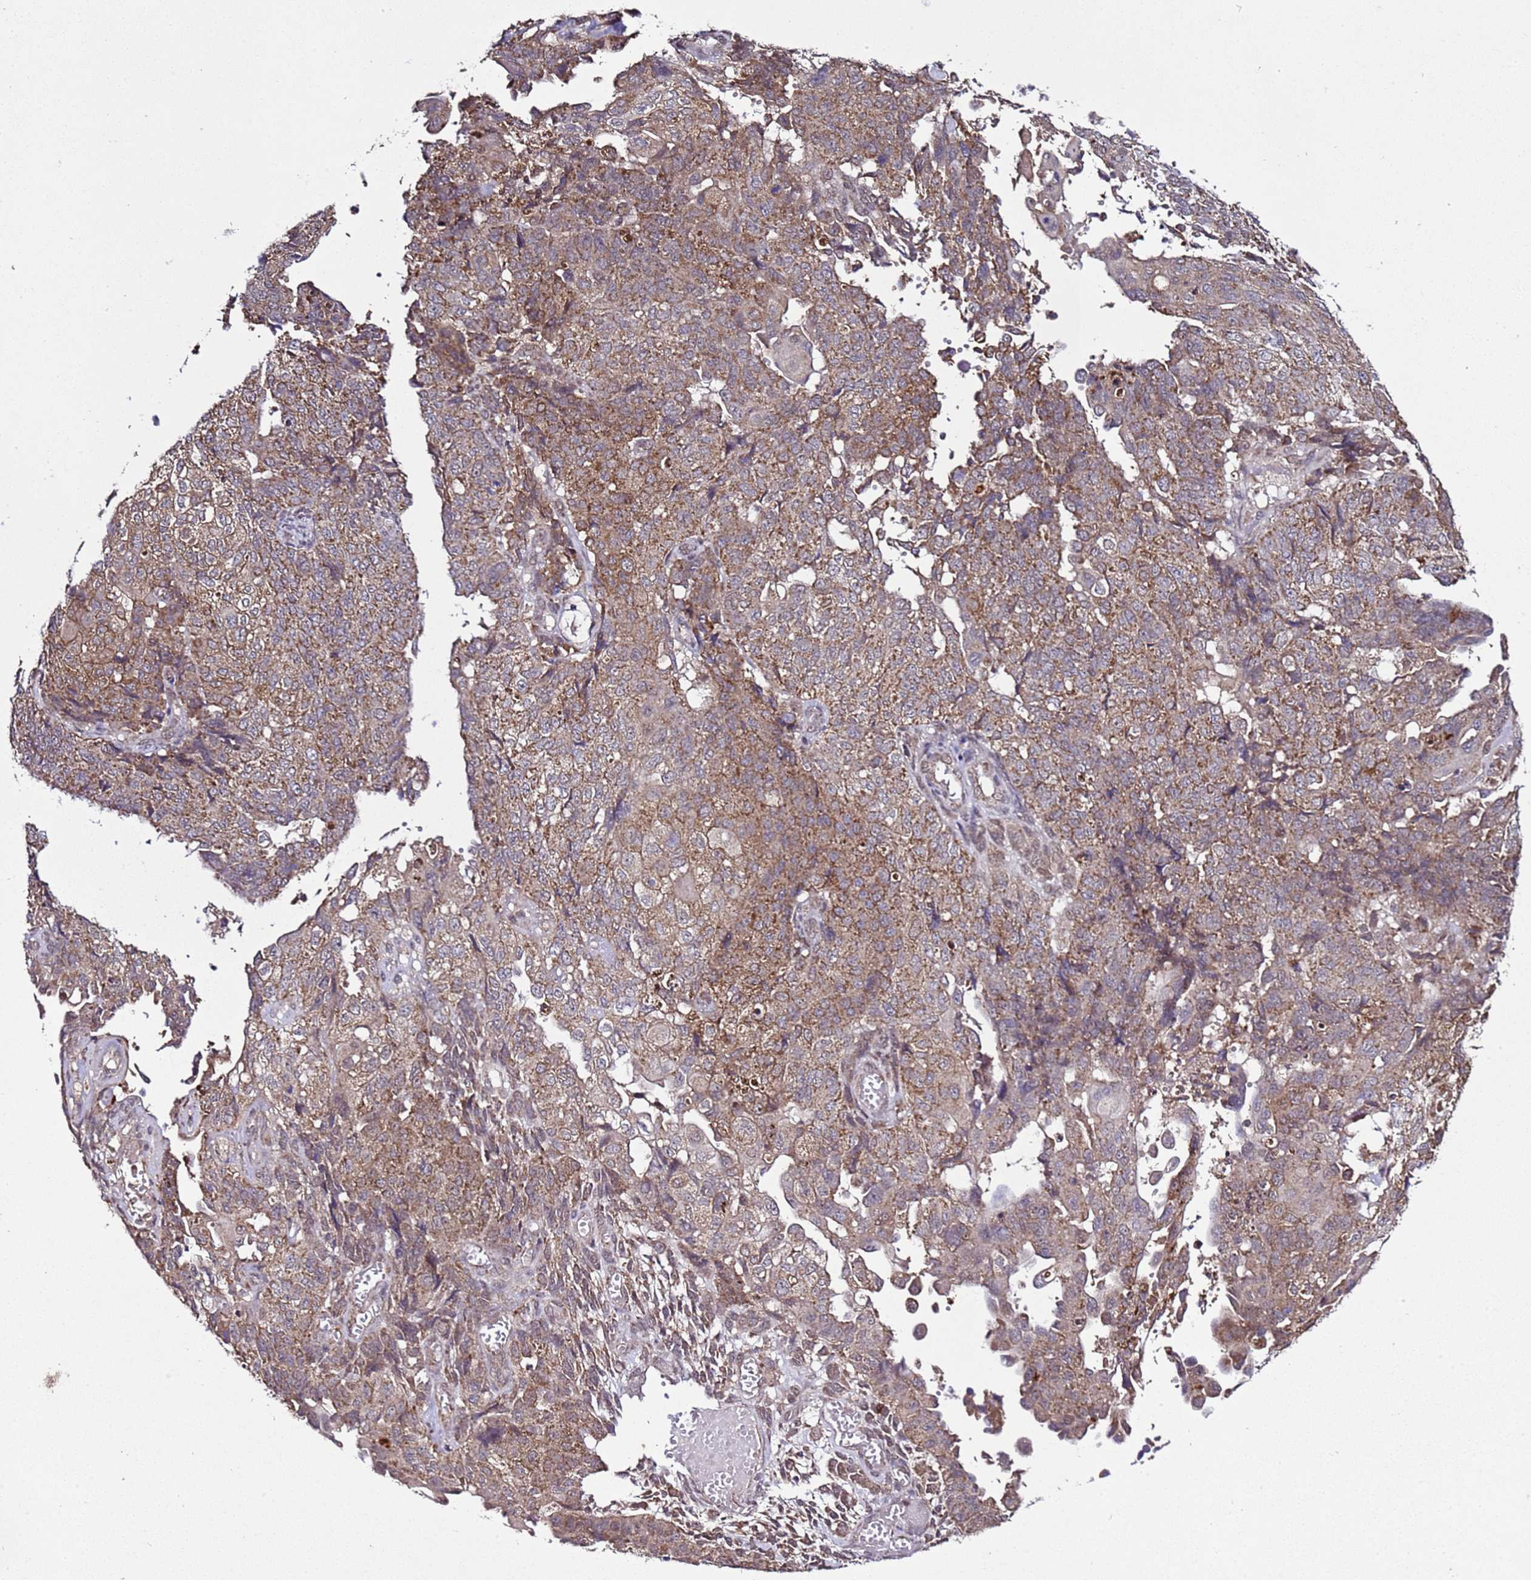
{"staining": {"intensity": "moderate", "quantity": ">75%", "location": "cytoplasmic/membranous"}, "tissue": "endometrial cancer", "cell_type": "Tumor cells", "image_type": "cancer", "snomed": [{"axis": "morphology", "description": "Adenocarcinoma, NOS"}, {"axis": "topography", "description": "Endometrium"}], "caption": "Immunohistochemical staining of adenocarcinoma (endometrial) reveals moderate cytoplasmic/membranous protein positivity in about >75% of tumor cells.", "gene": "HSPBAP1", "patient": {"sex": "female", "age": 32}}